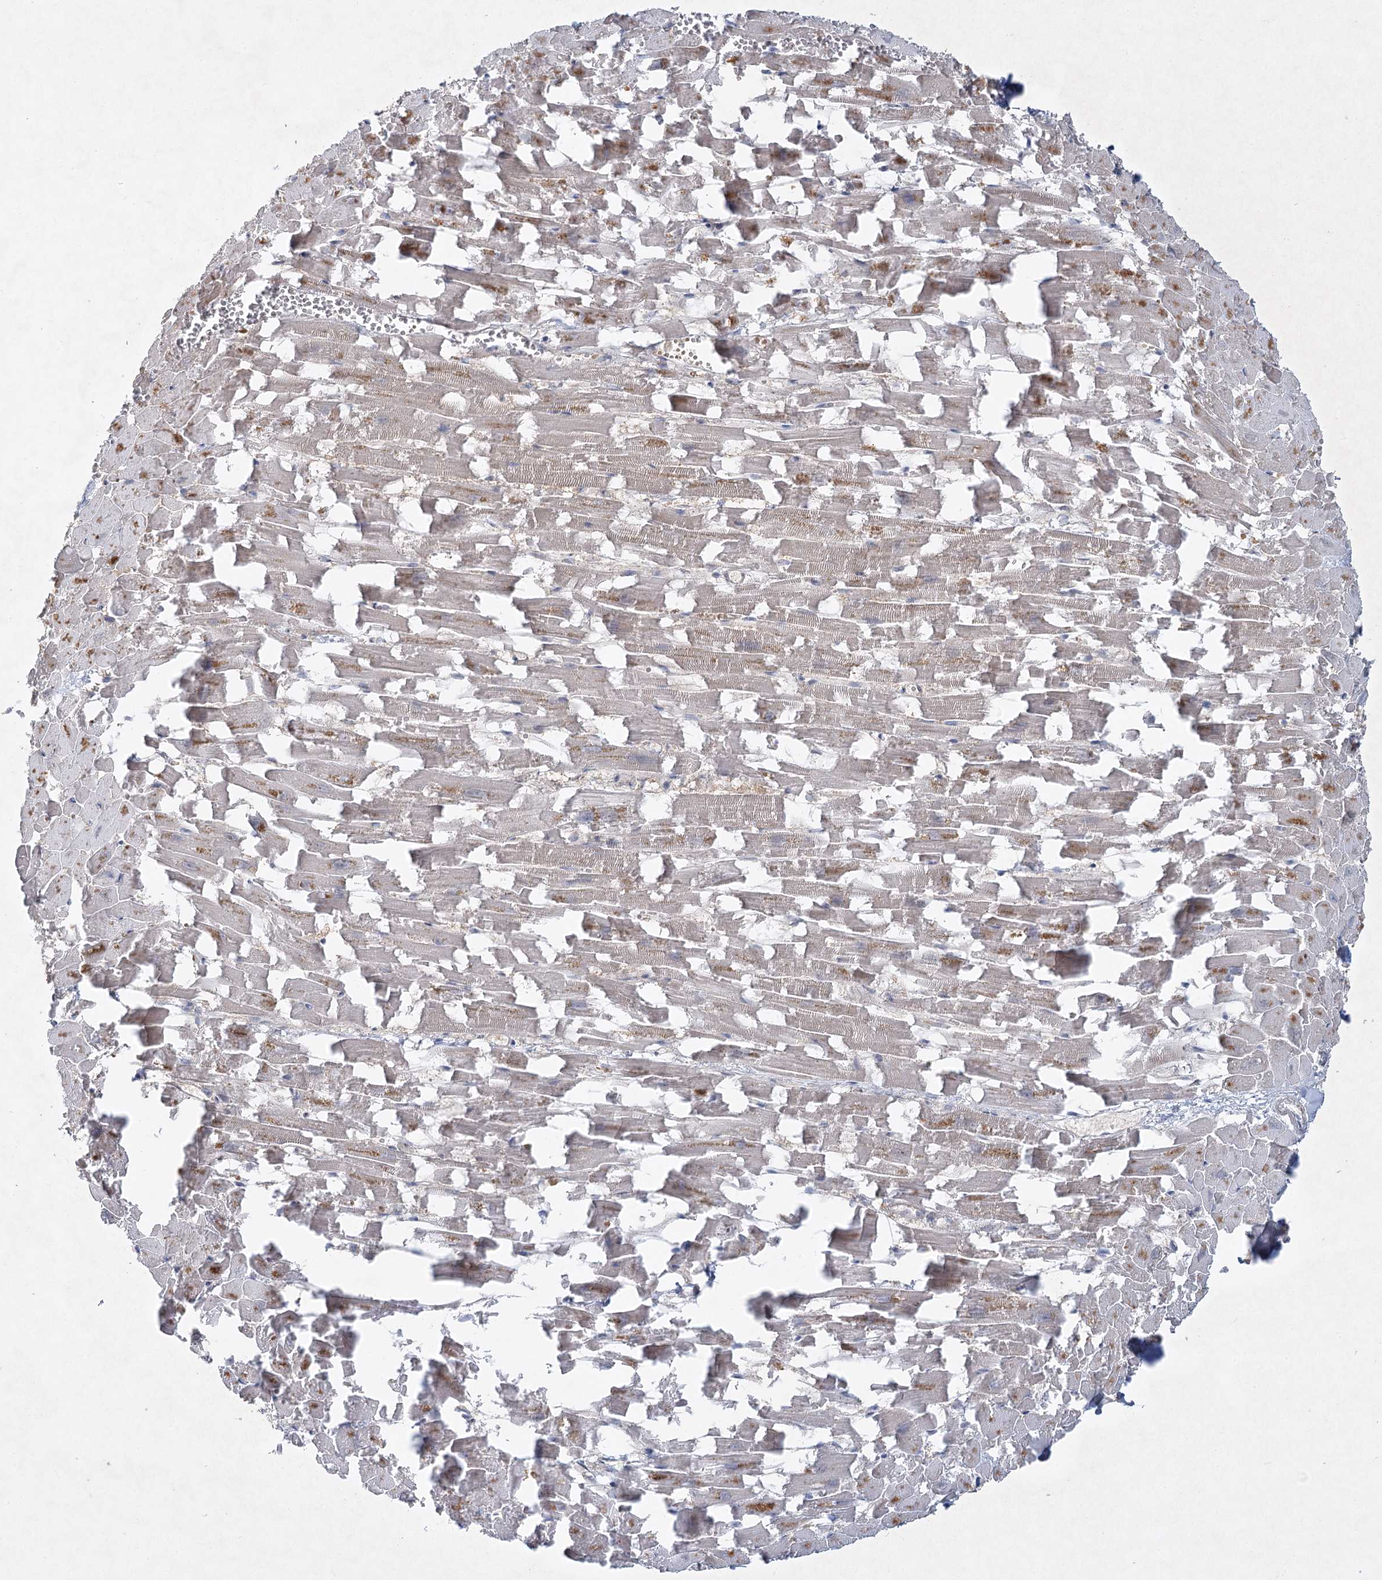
{"staining": {"intensity": "moderate", "quantity": "25%-75%", "location": "cytoplasmic/membranous"}, "tissue": "heart muscle", "cell_type": "Cardiomyocytes", "image_type": "normal", "snomed": [{"axis": "morphology", "description": "Normal tissue, NOS"}, {"axis": "topography", "description": "Heart"}], "caption": "This micrograph displays immunohistochemistry staining of benign human heart muscle, with medium moderate cytoplasmic/membranous expression in about 25%-75% of cardiomyocytes.", "gene": "AAMDC", "patient": {"sex": "female", "age": 64}}